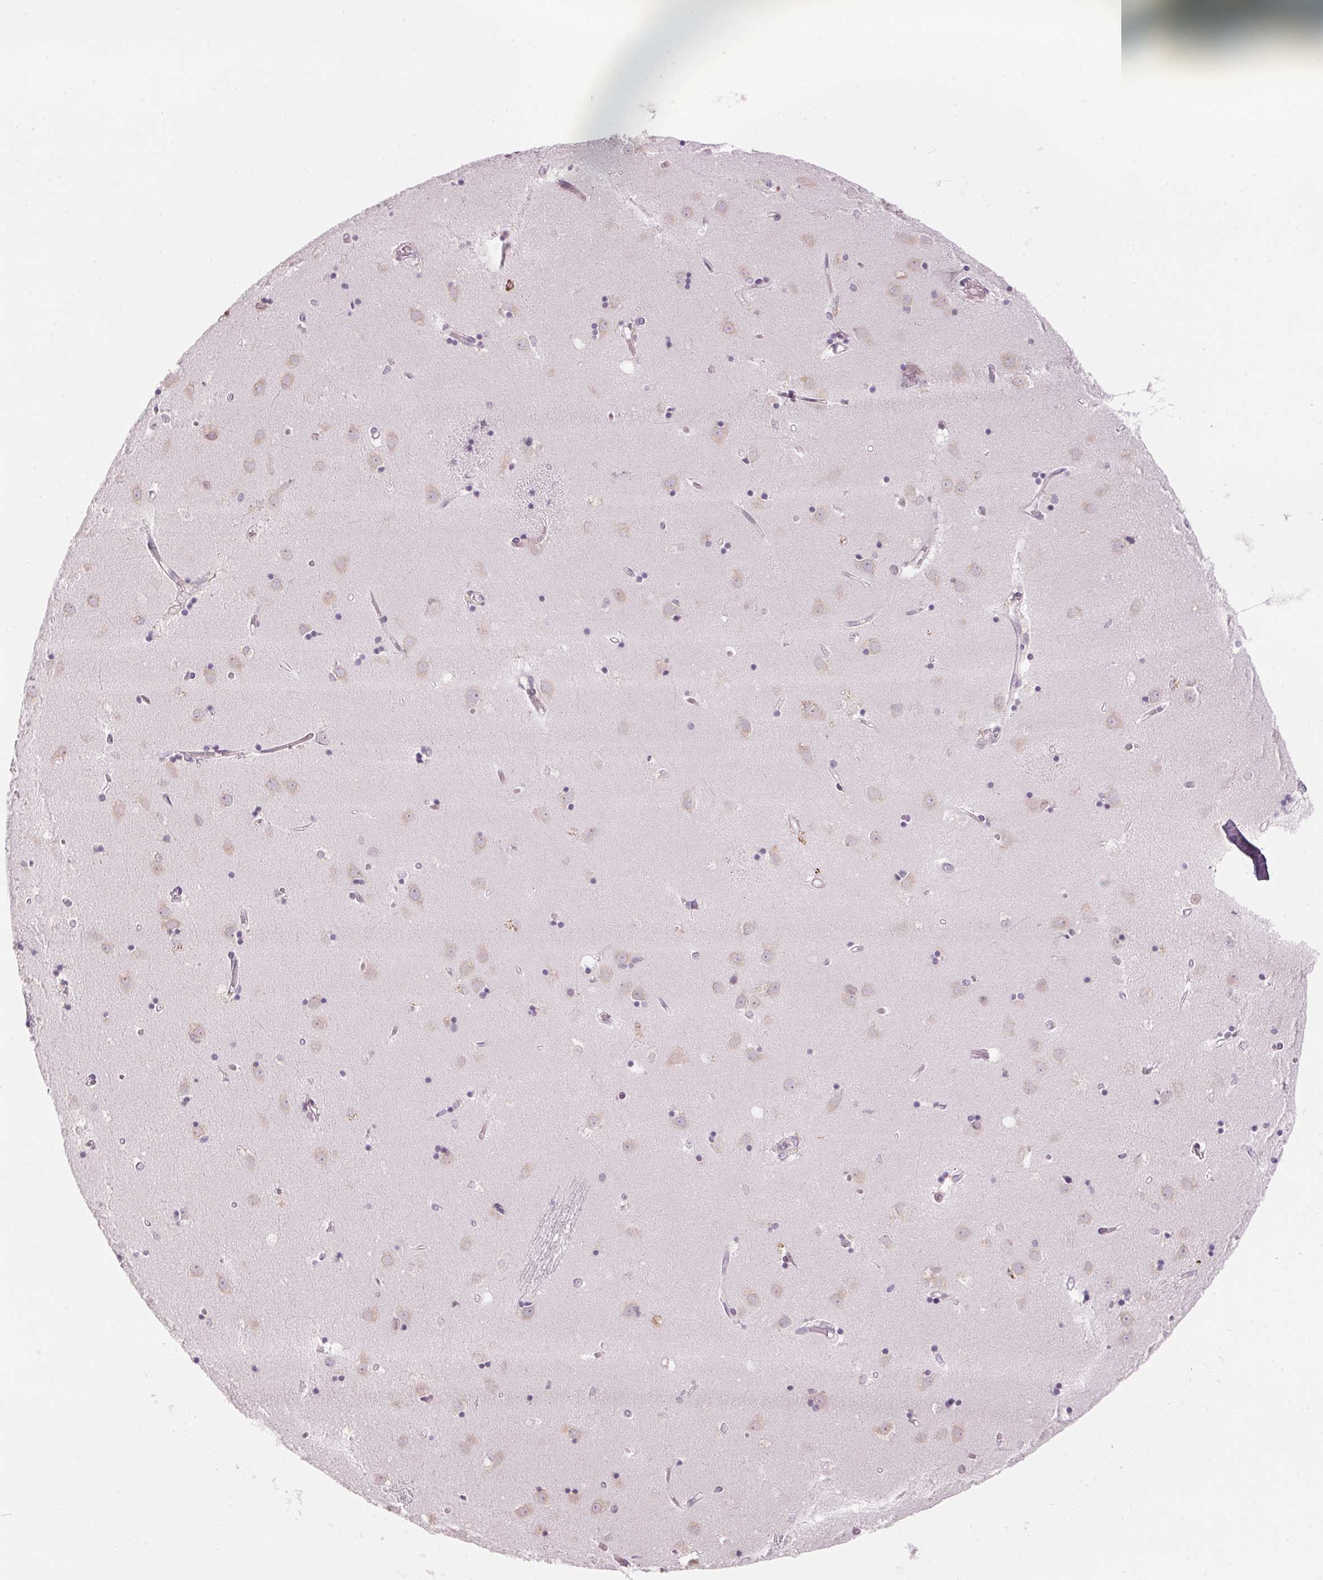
{"staining": {"intensity": "negative", "quantity": "none", "location": "none"}, "tissue": "caudate", "cell_type": "Glial cells", "image_type": "normal", "snomed": [{"axis": "morphology", "description": "Normal tissue, NOS"}, {"axis": "topography", "description": "Lateral ventricle wall"}], "caption": "Immunohistochemistry (IHC) histopathology image of unremarkable caudate: human caudate stained with DAB (3,3'-diaminobenzidine) demonstrates no significant protein expression in glial cells.", "gene": "GNMT", "patient": {"sex": "male", "age": 54}}